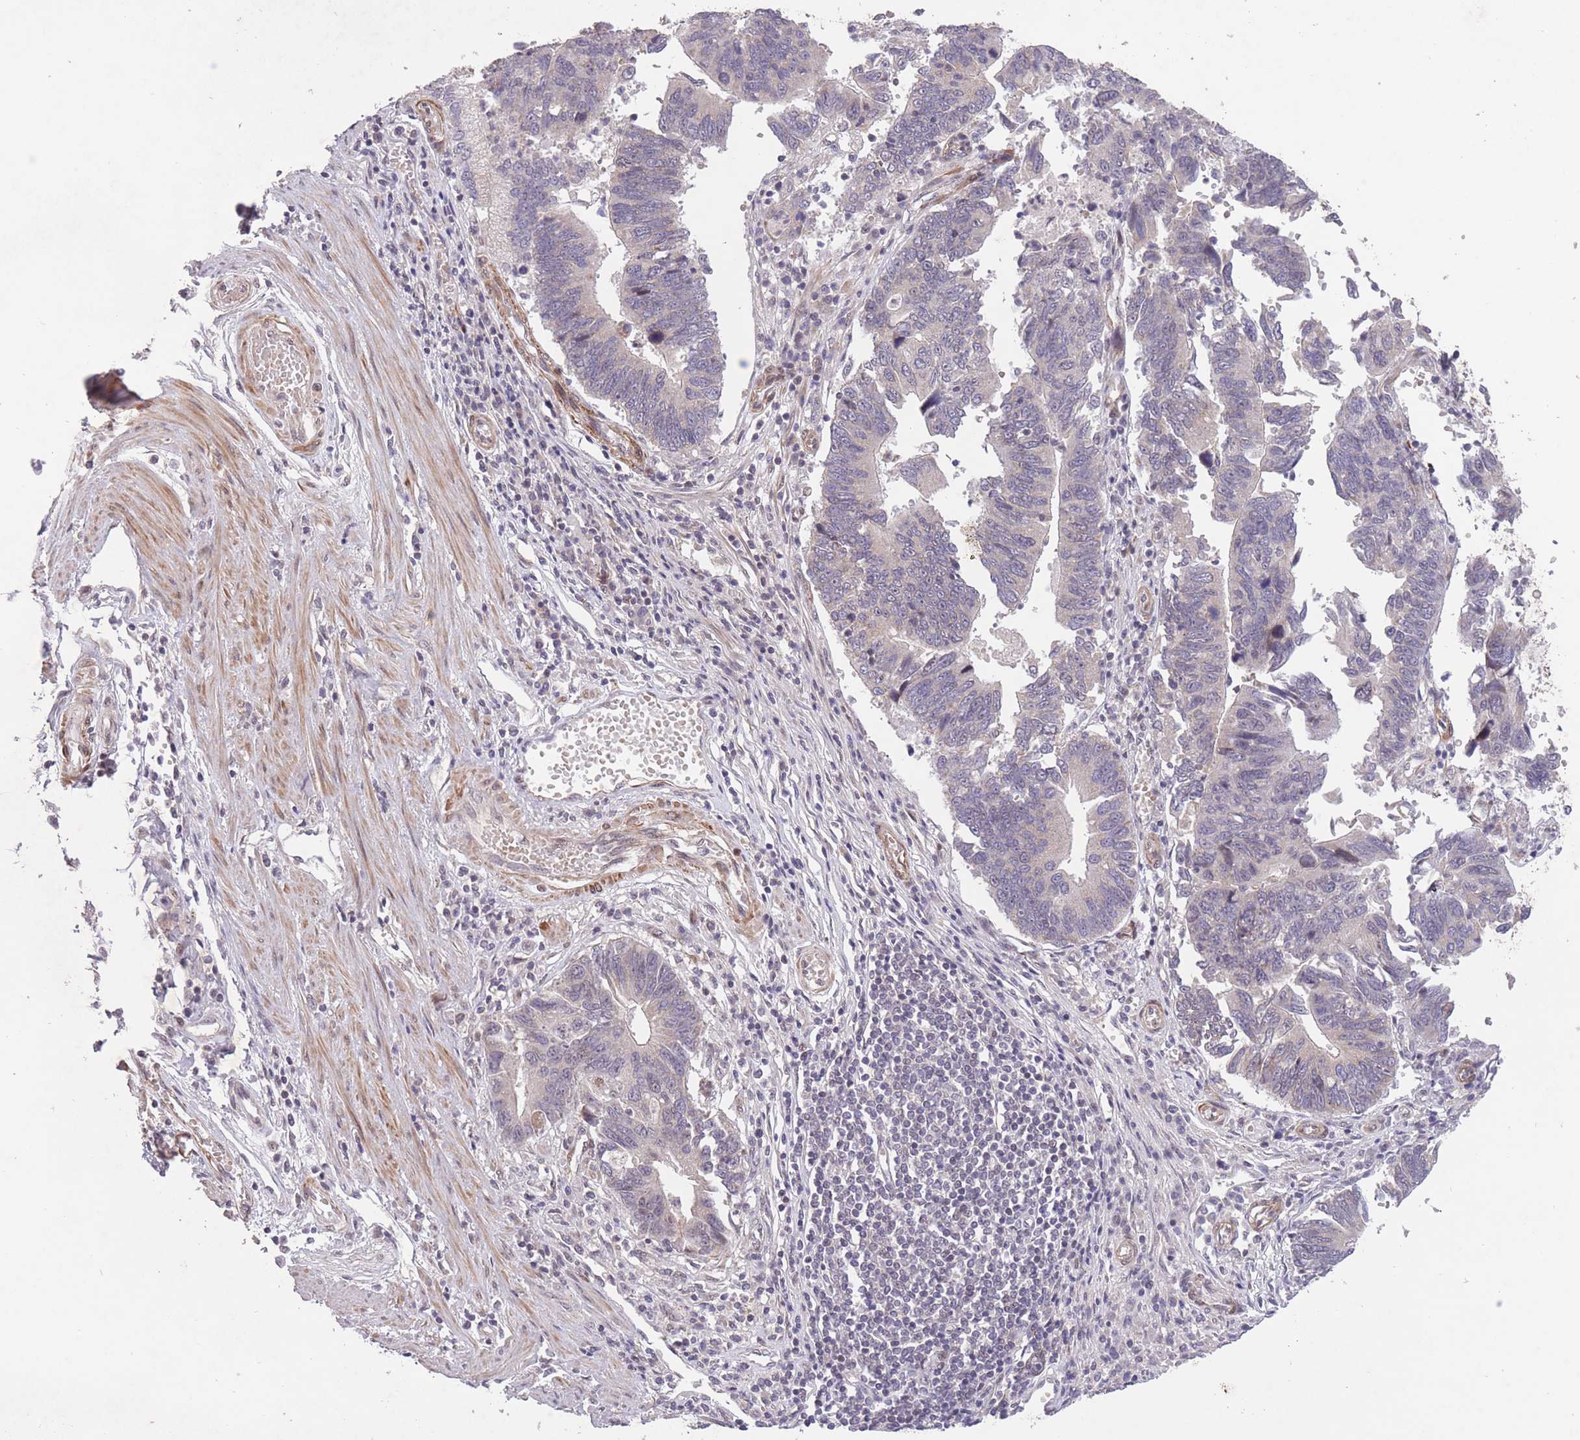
{"staining": {"intensity": "negative", "quantity": "none", "location": "none"}, "tissue": "stomach cancer", "cell_type": "Tumor cells", "image_type": "cancer", "snomed": [{"axis": "morphology", "description": "Adenocarcinoma, NOS"}, {"axis": "topography", "description": "Stomach"}], "caption": "This image is of stomach cancer stained with IHC to label a protein in brown with the nuclei are counter-stained blue. There is no expression in tumor cells.", "gene": "CBX6", "patient": {"sex": "male", "age": 59}}